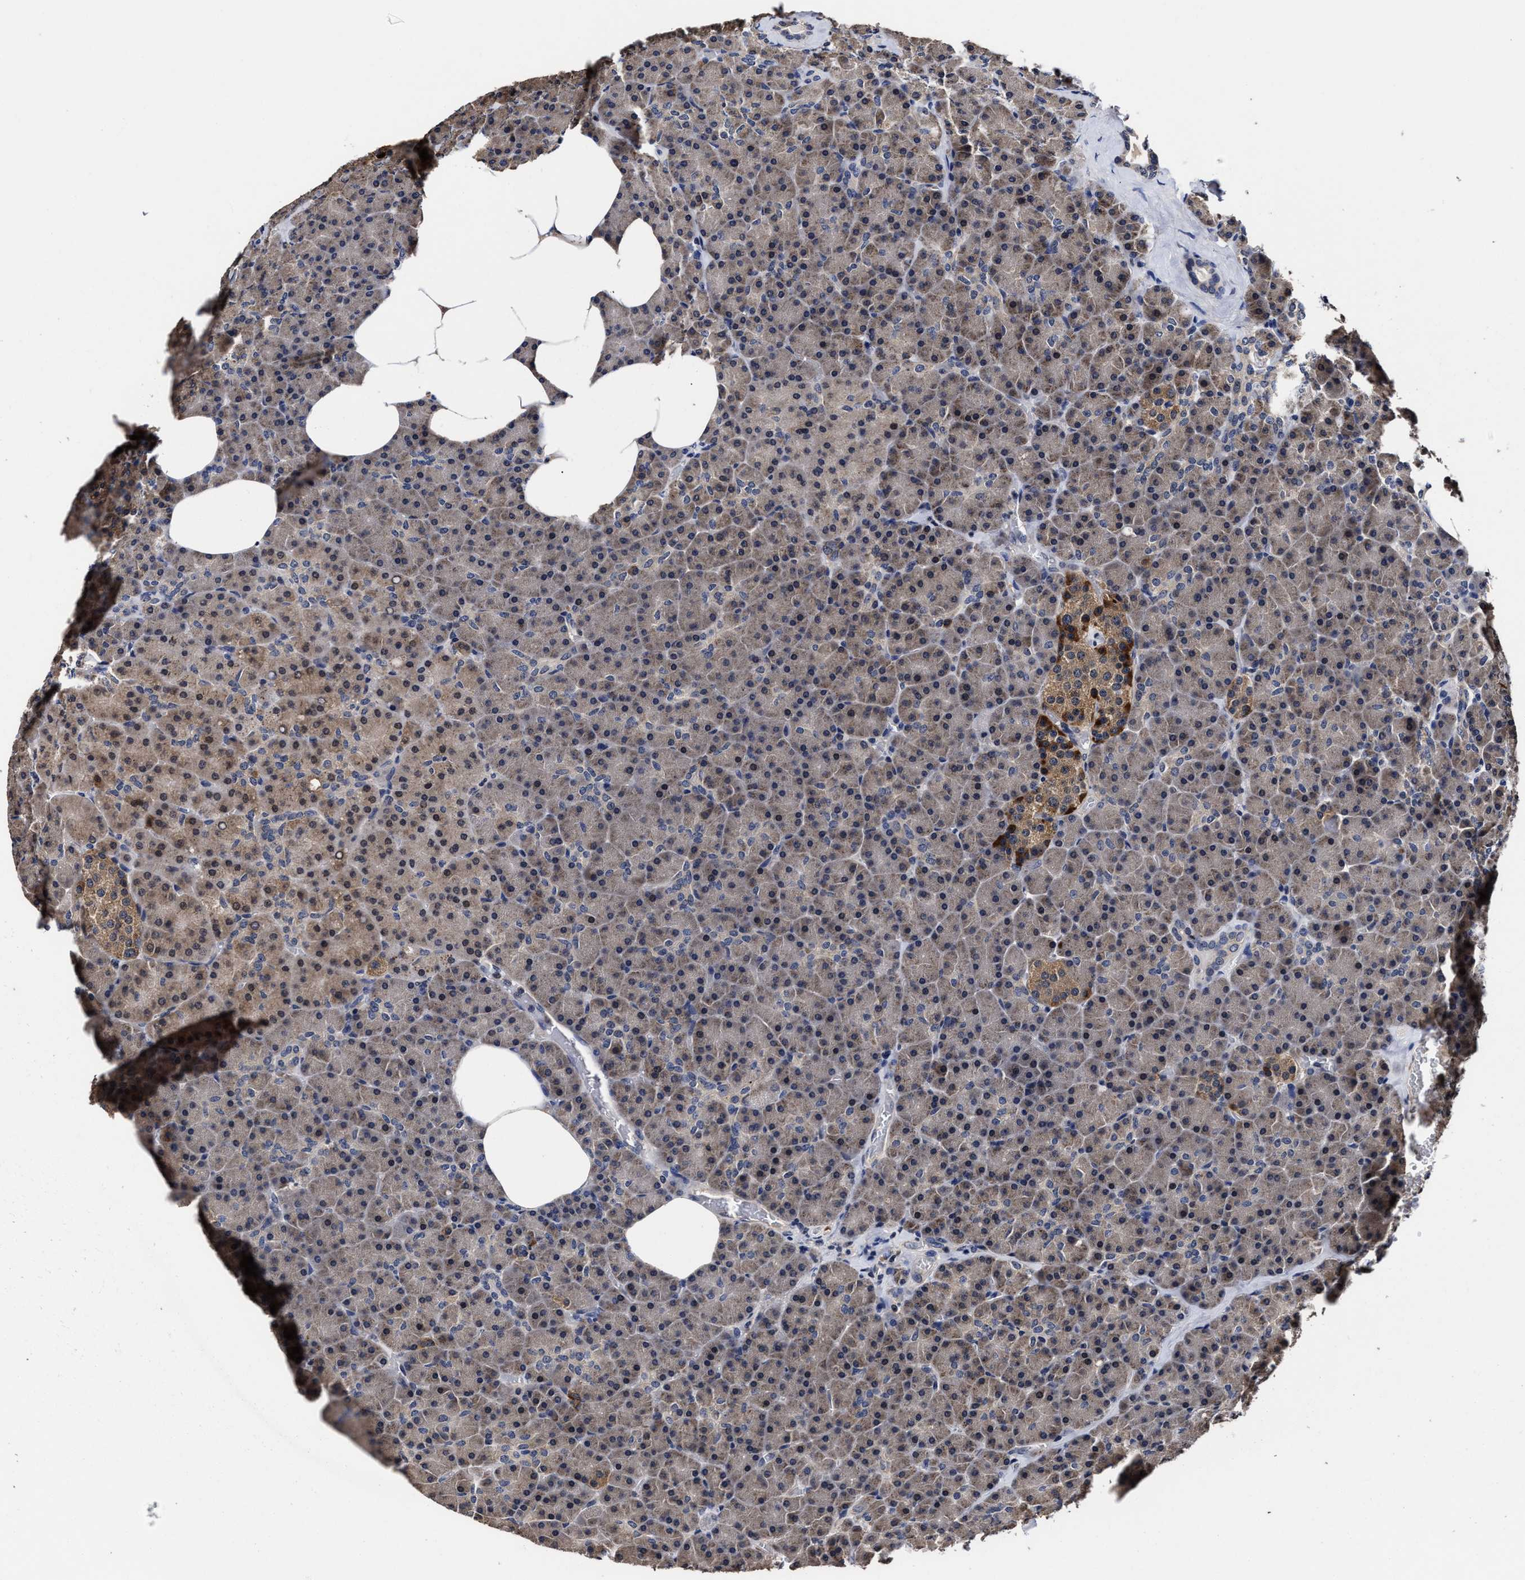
{"staining": {"intensity": "weak", "quantity": ">75%", "location": "cytoplasmic/membranous"}, "tissue": "pancreas", "cell_type": "Exocrine glandular cells", "image_type": "normal", "snomed": [{"axis": "morphology", "description": "Normal tissue, NOS"}, {"axis": "morphology", "description": "Carcinoid, malignant, NOS"}, {"axis": "topography", "description": "Pancreas"}], "caption": "Unremarkable pancreas reveals weak cytoplasmic/membranous positivity in about >75% of exocrine glandular cells.", "gene": "SOCS5", "patient": {"sex": "female", "age": 35}}